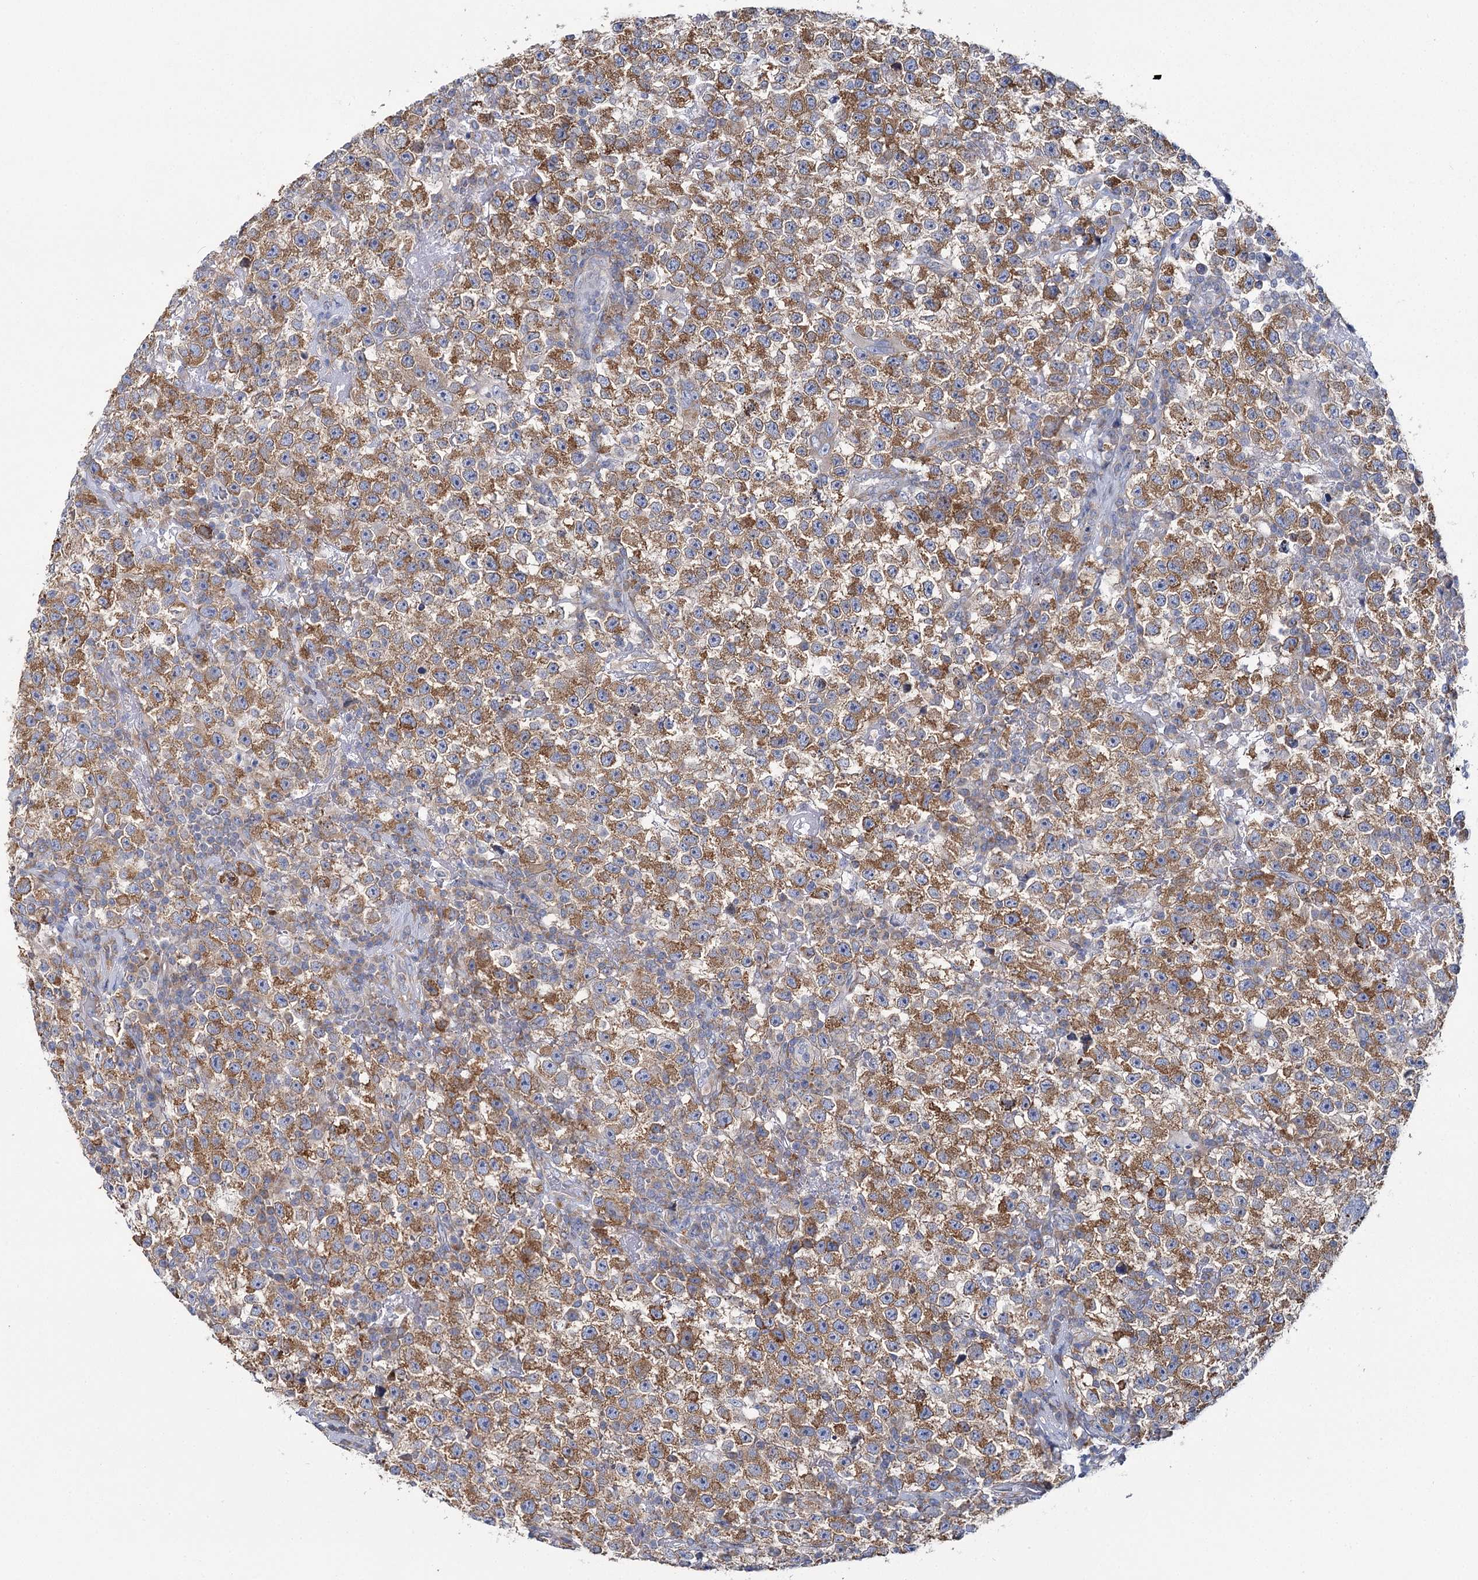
{"staining": {"intensity": "moderate", "quantity": ">75%", "location": "cytoplasmic/membranous"}, "tissue": "testis cancer", "cell_type": "Tumor cells", "image_type": "cancer", "snomed": [{"axis": "morphology", "description": "Seminoma, NOS"}, {"axis": "topography", "description": "Testis"}], "caption": "Testis cancer (seminoma) was stained to show a protein in brown. There is medium levels of moderate cytoplasmic/membranous expression in approximately >75% of tumor cells.", "gene": "THUMPD3", "patient": {"sex": "male", "age": 22}}